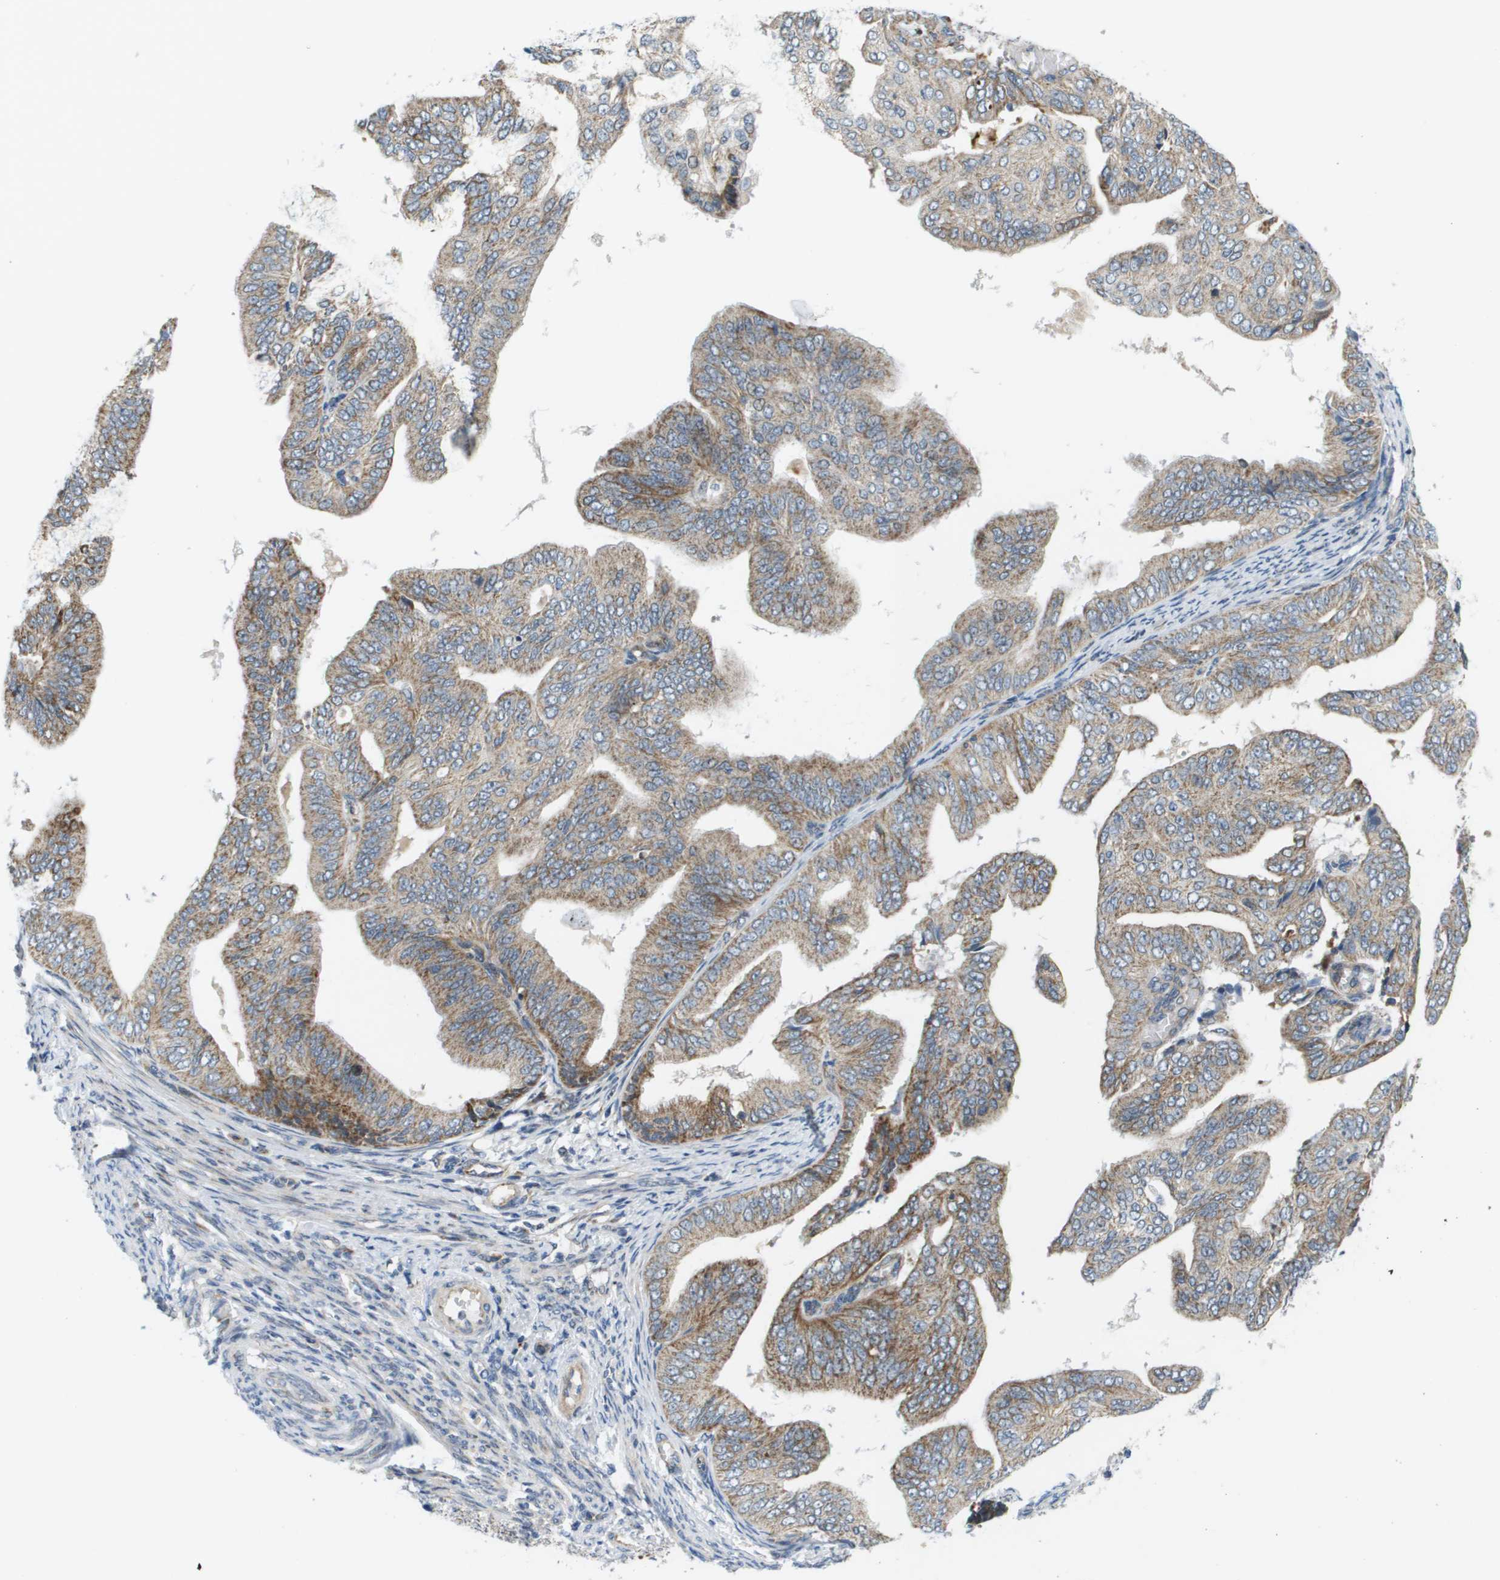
{"staining": {"intensity": "weak", "quantity": "25%-75%", "location": "cytoplasmic/membranous"}, "tissue": "endometrial cancer", "cell_type": "Tumor cells", "image_type": "cancer", "snomed": [{"axis": "morphology", "description": "Adenocarcinoma, NOS"}, {"axis": "topography", "description": "Endometrium"}], "caption": "Endometrial adenocarcinoma tissue displays weak cytoplasmic/membranous expression in about 25%-75% of tumor cells, visualized by immunohistochemistry.", "gene": "KRT23", "patient": {"sex": "female", "age": 58}}